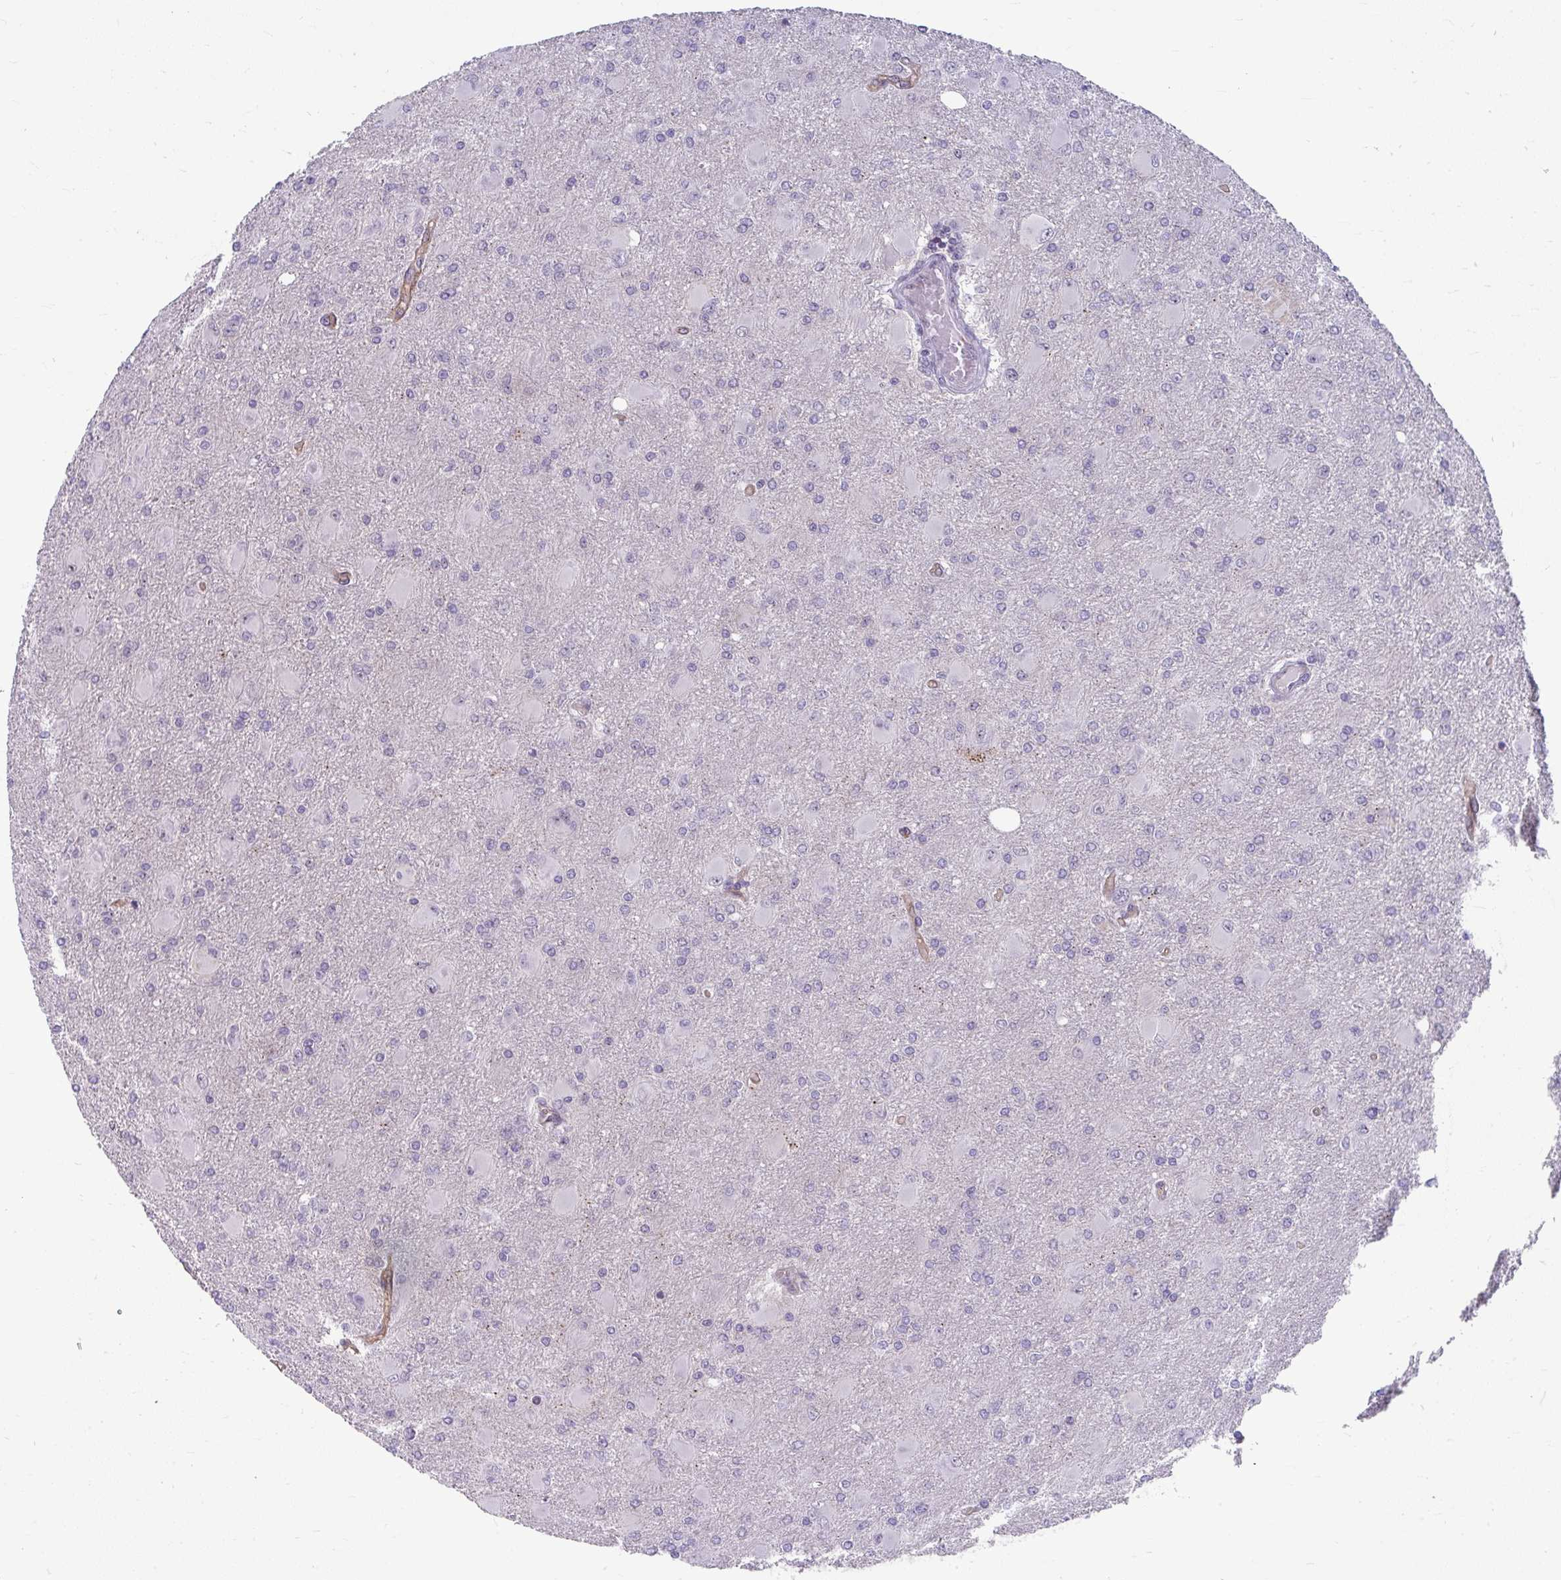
{"staining": {"intensity": "weak", "quantity": "<25%", "location": "nuclear"}, "tissue": "glioma", "cell_type": "Tumor cells", "image_type": "cancer", "snomed": [{"axis": "morphology", "description": "Glioma, malignant, High grade"}, {"axis": "topography", "description": "Brain"}], "caption": "Malignant high-grade glioma was stained to show a protein in brown. There is no significant expression in tumor cells.", "gene": "MUS81", "patient": {"sex": "male", "age": 67}}